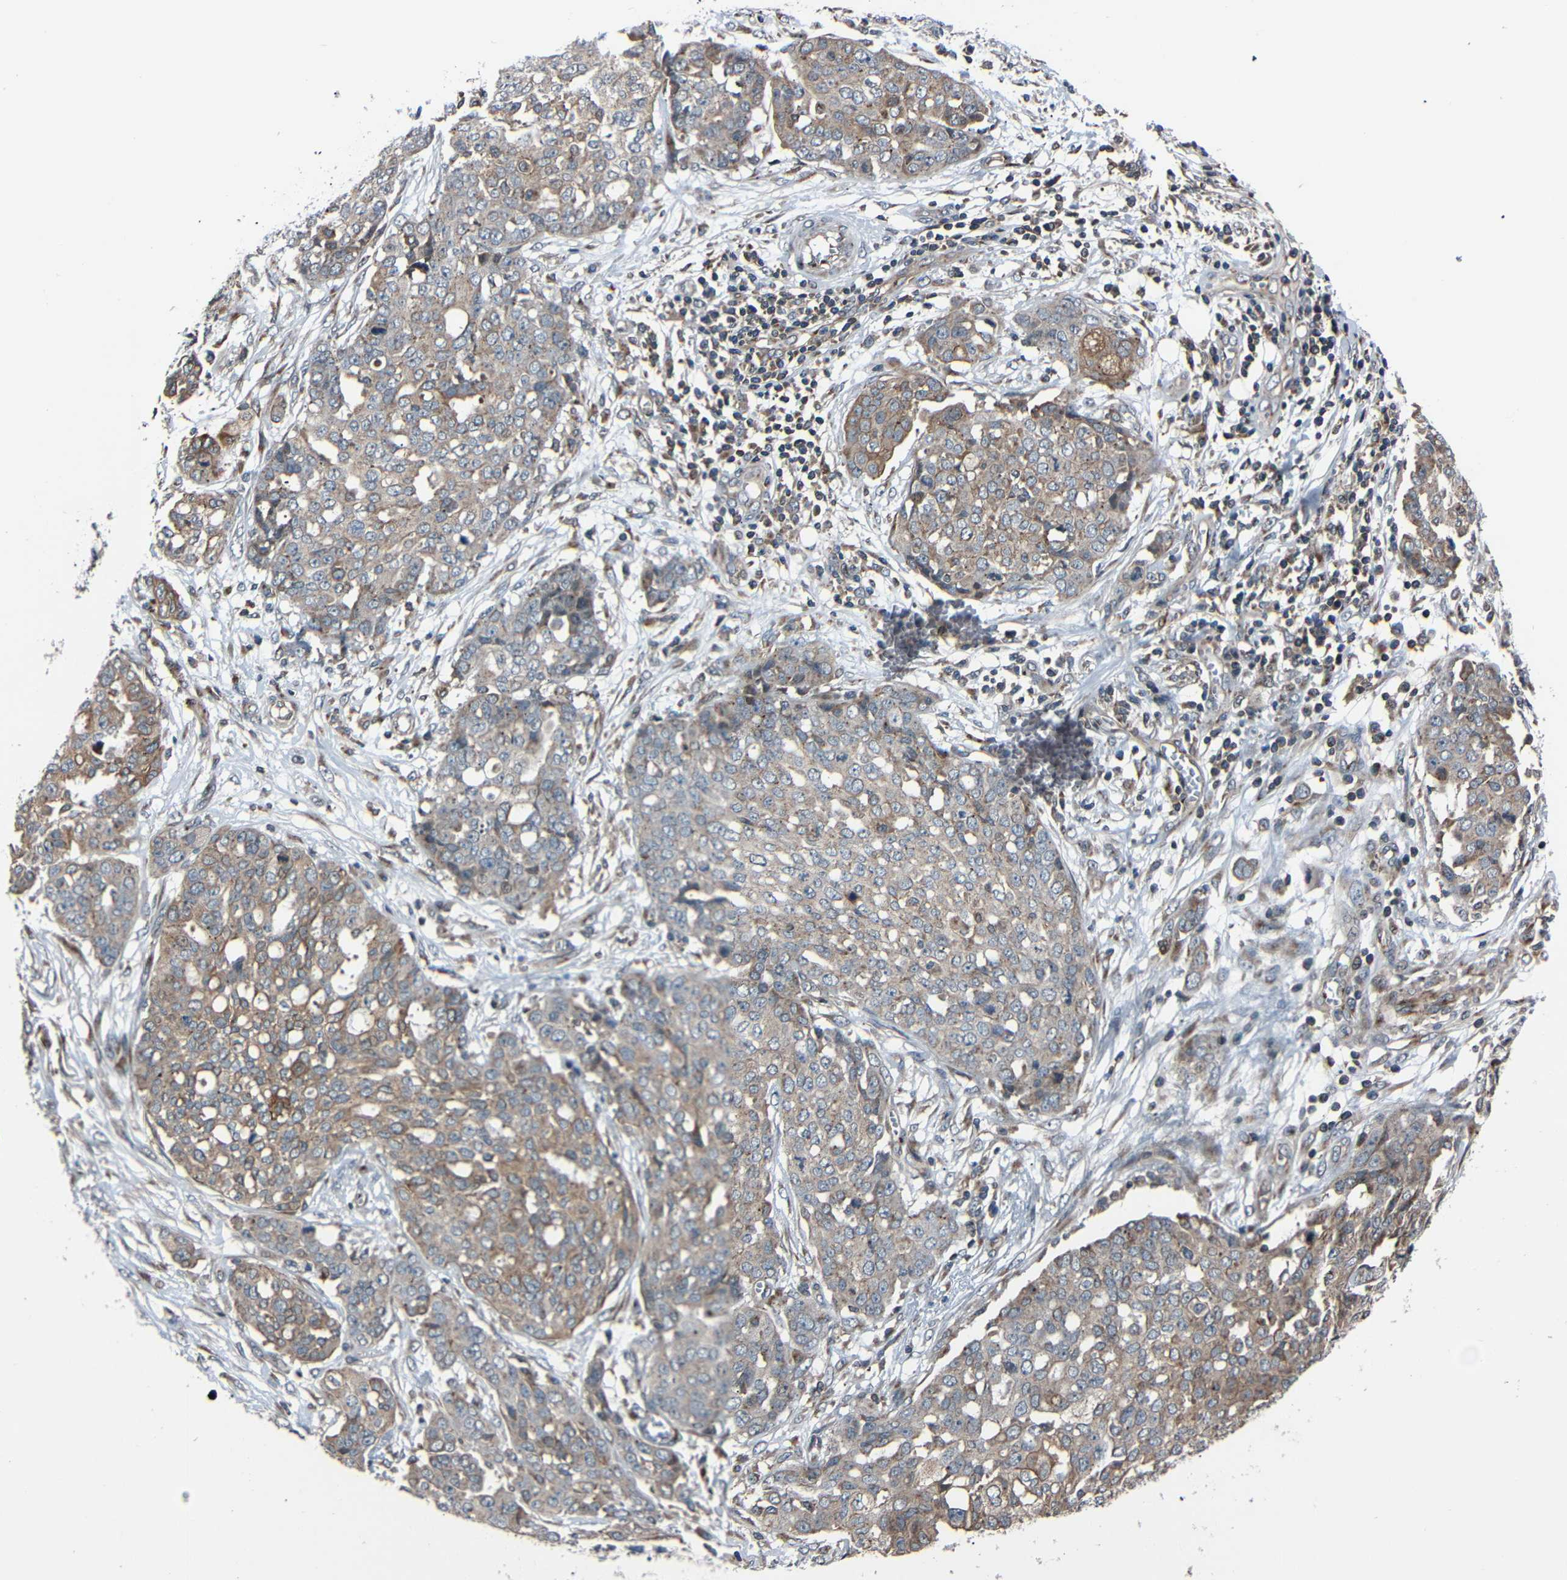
{"staining": {"intensity": "weak", "quantity": ">75%", "location": "cytoplasmic/membranous"}, "tissue": "ovarian cancer", "cell_type": "Tumor cells", "image_type": "cancer", "snomed": [{"axis": "morphology", "description": "Cystadenocarcinoma, serous, NOS"}, {"axis": "topography", "description": "Soft tissue"}, {"axis": "topography", "description": "Ovary"}], "caption": "Serous cystadenocarcinoma (ovarian) stained with a brown dye reveals weak cytoplasmic/membranous positive staining in about >75% of tumor cells.", "gene": "AKAP9", "patient": {"sex": "female", "age": 57}}